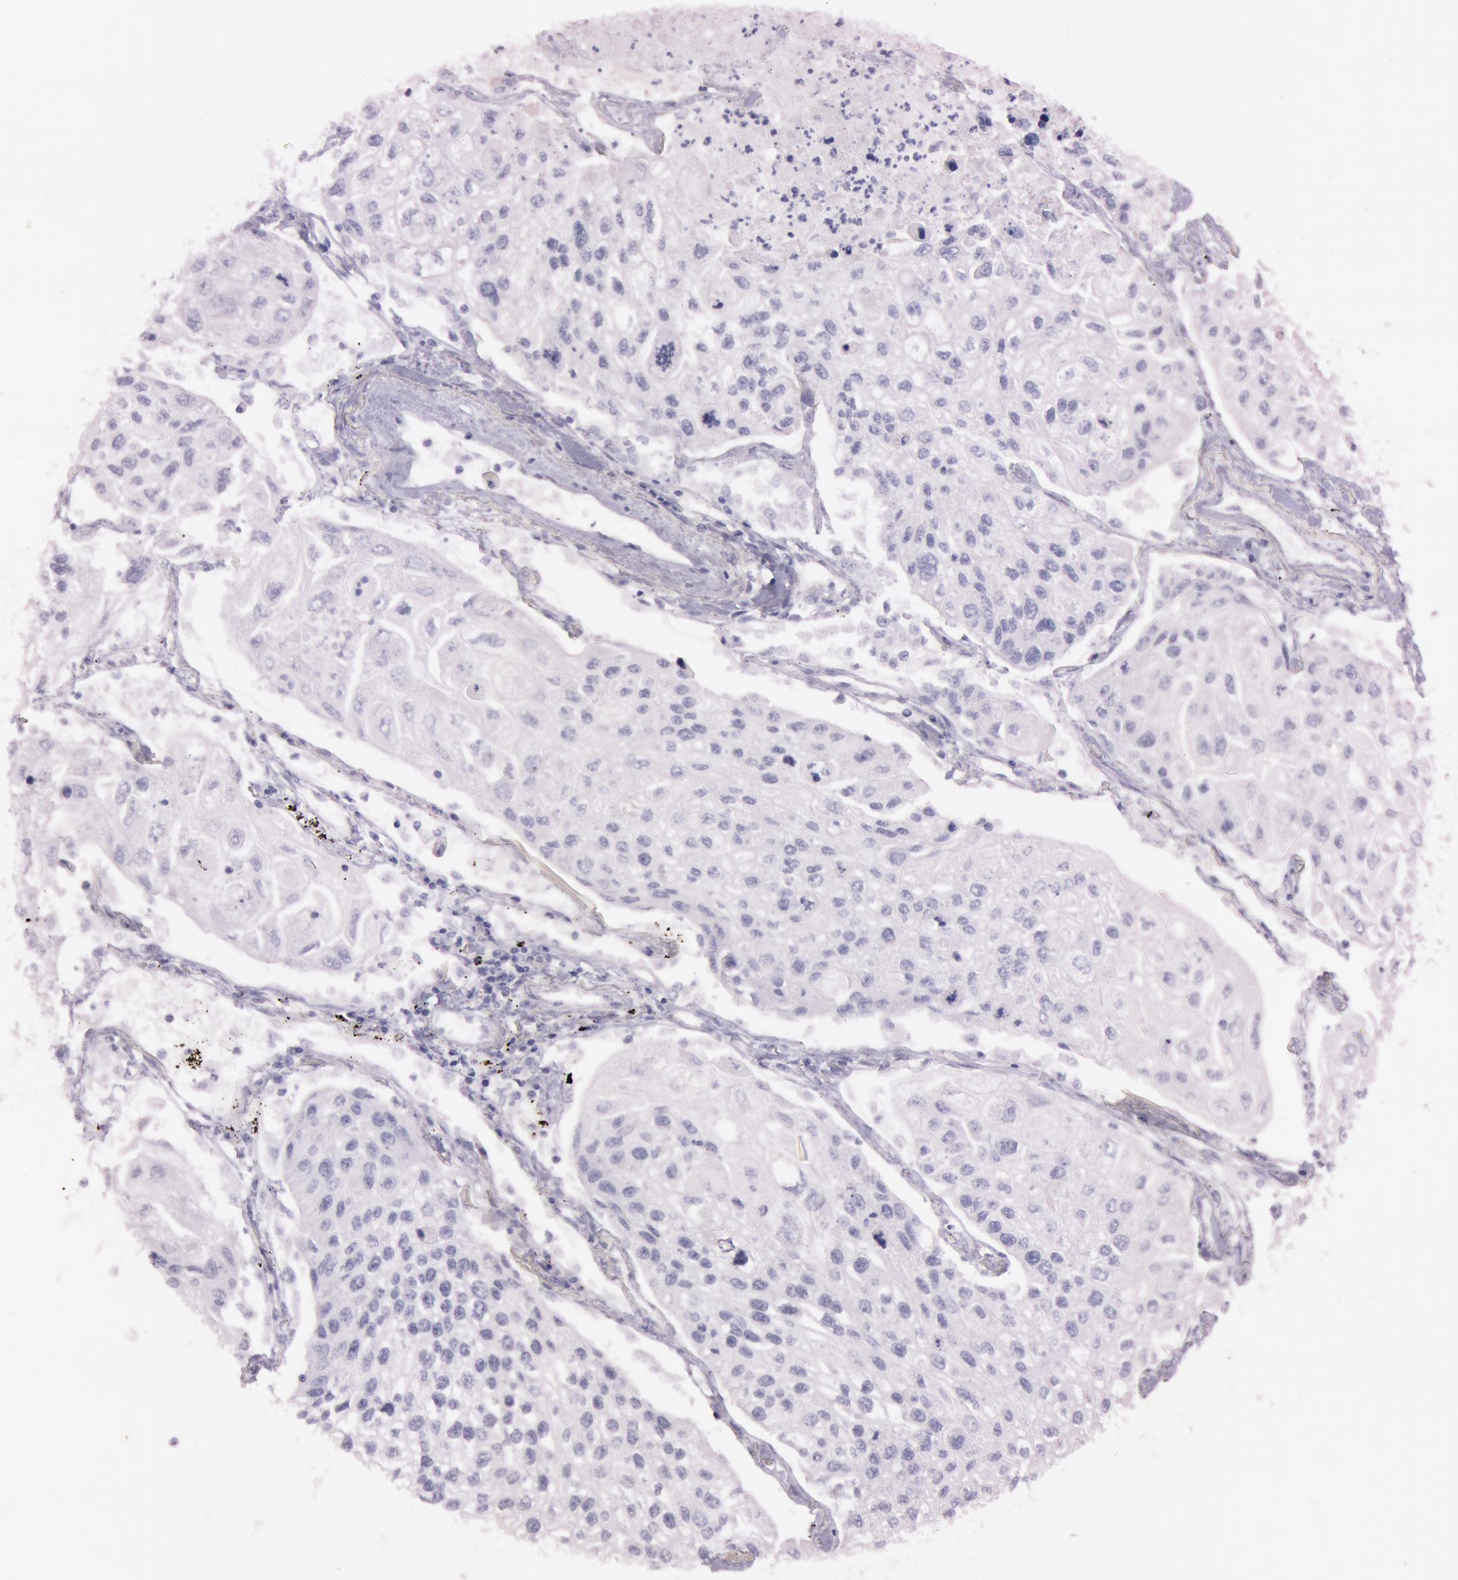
{"staining": {"intensity": "negative", "quantity": "none", "location": "none"}, "tissue": "lung cancer", "cell_type": "Tumor cells", "image_type": "cancer", "snomed": [{"axis": "morphology", "description": "Squamous cell carcinoma, NOS"}, {"axis": "topography", "description": "Lung"}], "caption": "A micrograph of squamous cell carcinoma (lung) stained for a protein exhibits no brown staining in tumor cells. Brightfield microscopy of immunohistochemistry stained with DAB (3,3'-diaminobenzidine) (brown) and hematoxylin (blue), captured at high magnification.", "gene": "S100A7", "patient": {"sex": "male", "age": 75}}